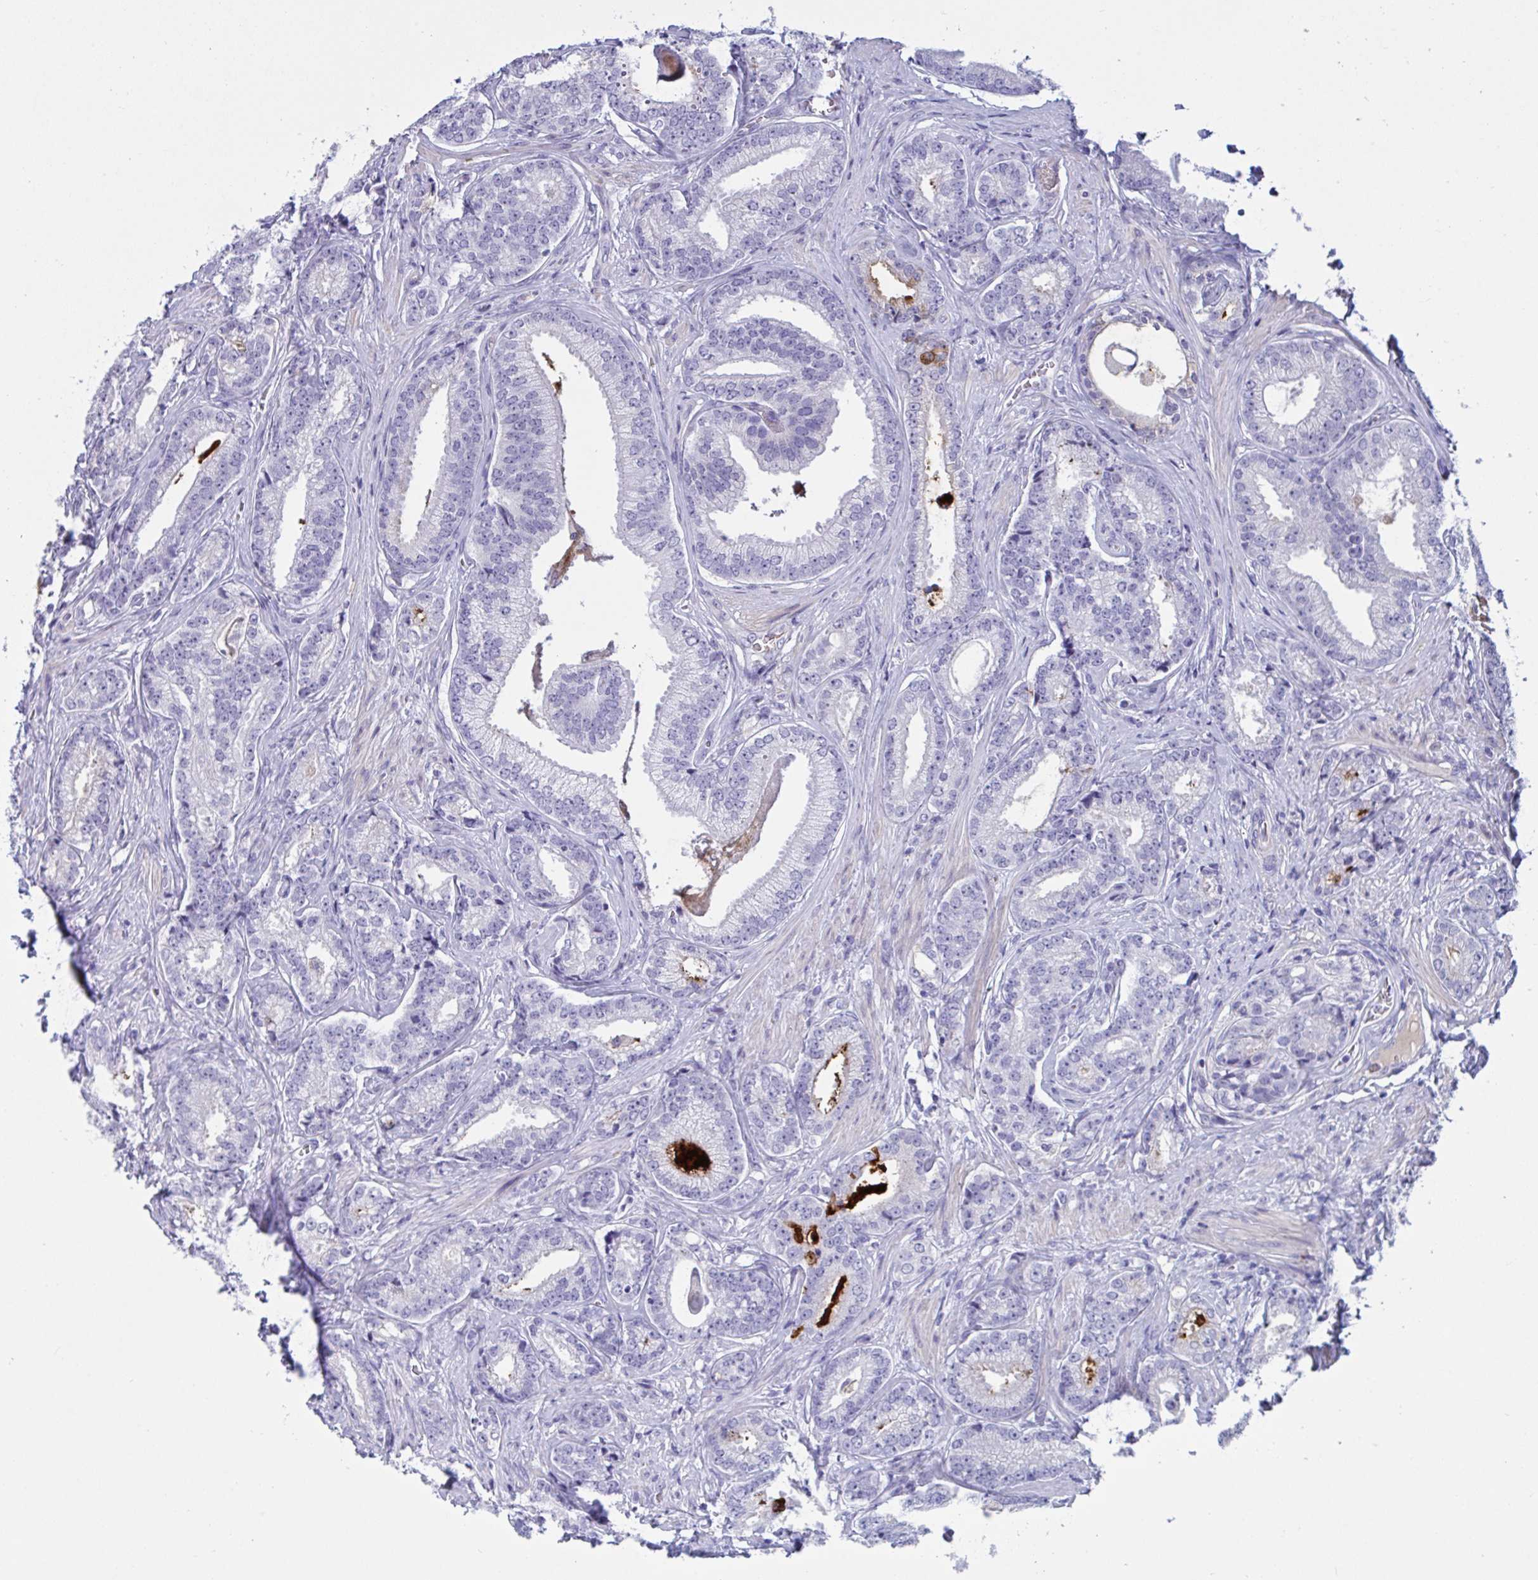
{"staining": {"intensity": "moderate", "quantity": "<25%", "location": "cytoplasmic/membranous"}, "tissue": "prostate cancer", "cell_type": "Tumor cells", "image_type": "cancer", "snomed": [{"axis": "morphology", "description": "Adenocarcinoma, Low grade"}, {"axis": "topography", "description": "Prostate"}], "caption": "Brown immunohistochemical staining in human prostate cancer exhibits moderate cytoplasmic/membranous expression in about <25% of tumor cells.", "gene": "MS4A14", "patient": {"sex": "male", "age": 63}}